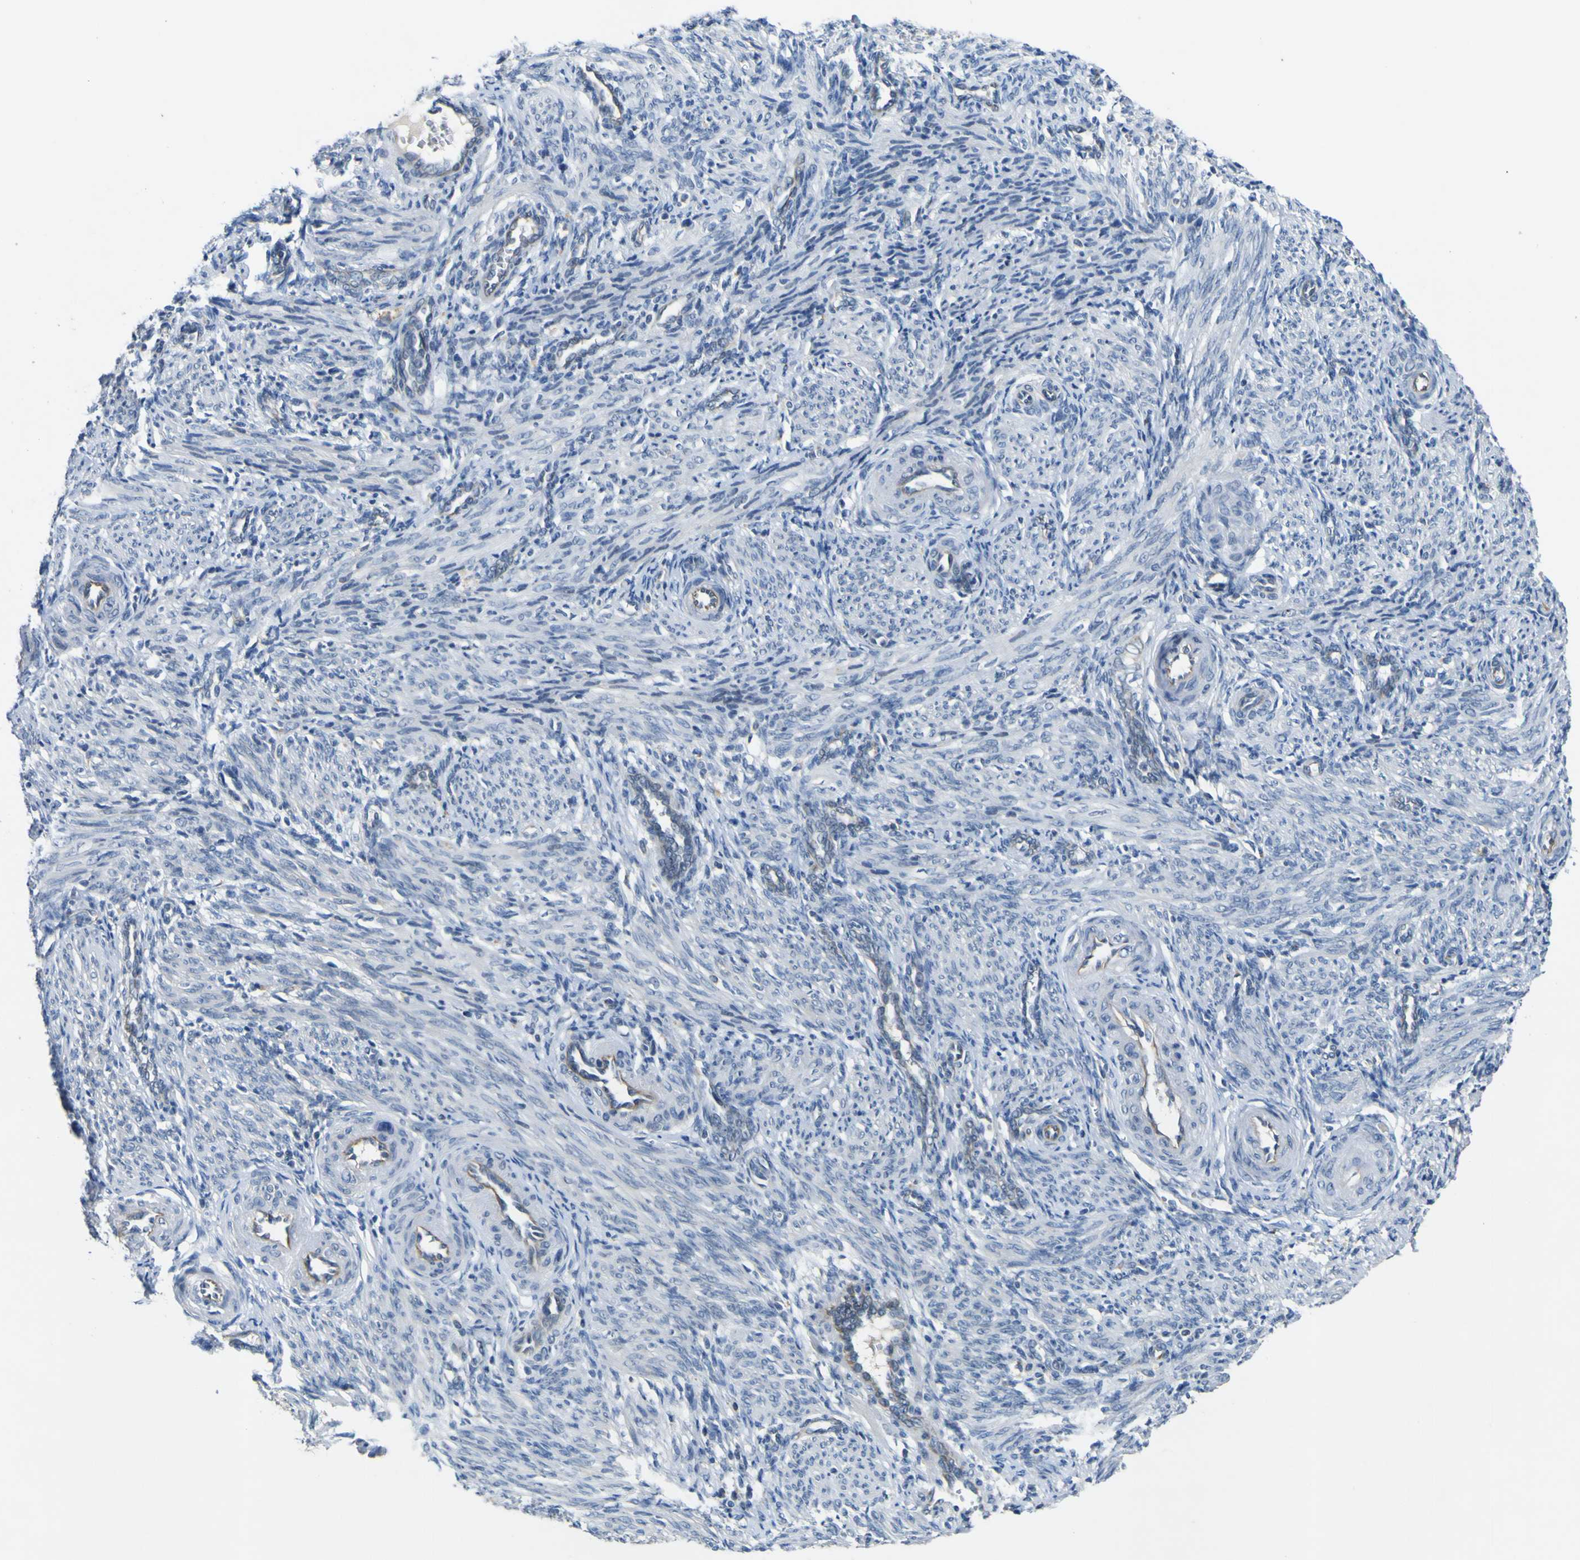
{"staining": {"intensity": "negative", "quantity": "none", "location": "none"}, "tissue": "smooth muscle", "cell_type": "Smooth muscle cells", "image_type": "normal", "snomed": [{"axis": "morphology", "description": "Normal tissue, NOS"}, {"axis": "topography", "description": "Endometrium"}], "caption": "The image reveals no significant positivity in smooth muscle cells of smooth muscle.", "gene": "LDLR", "patient": {"sex": "female", "age": 33}}